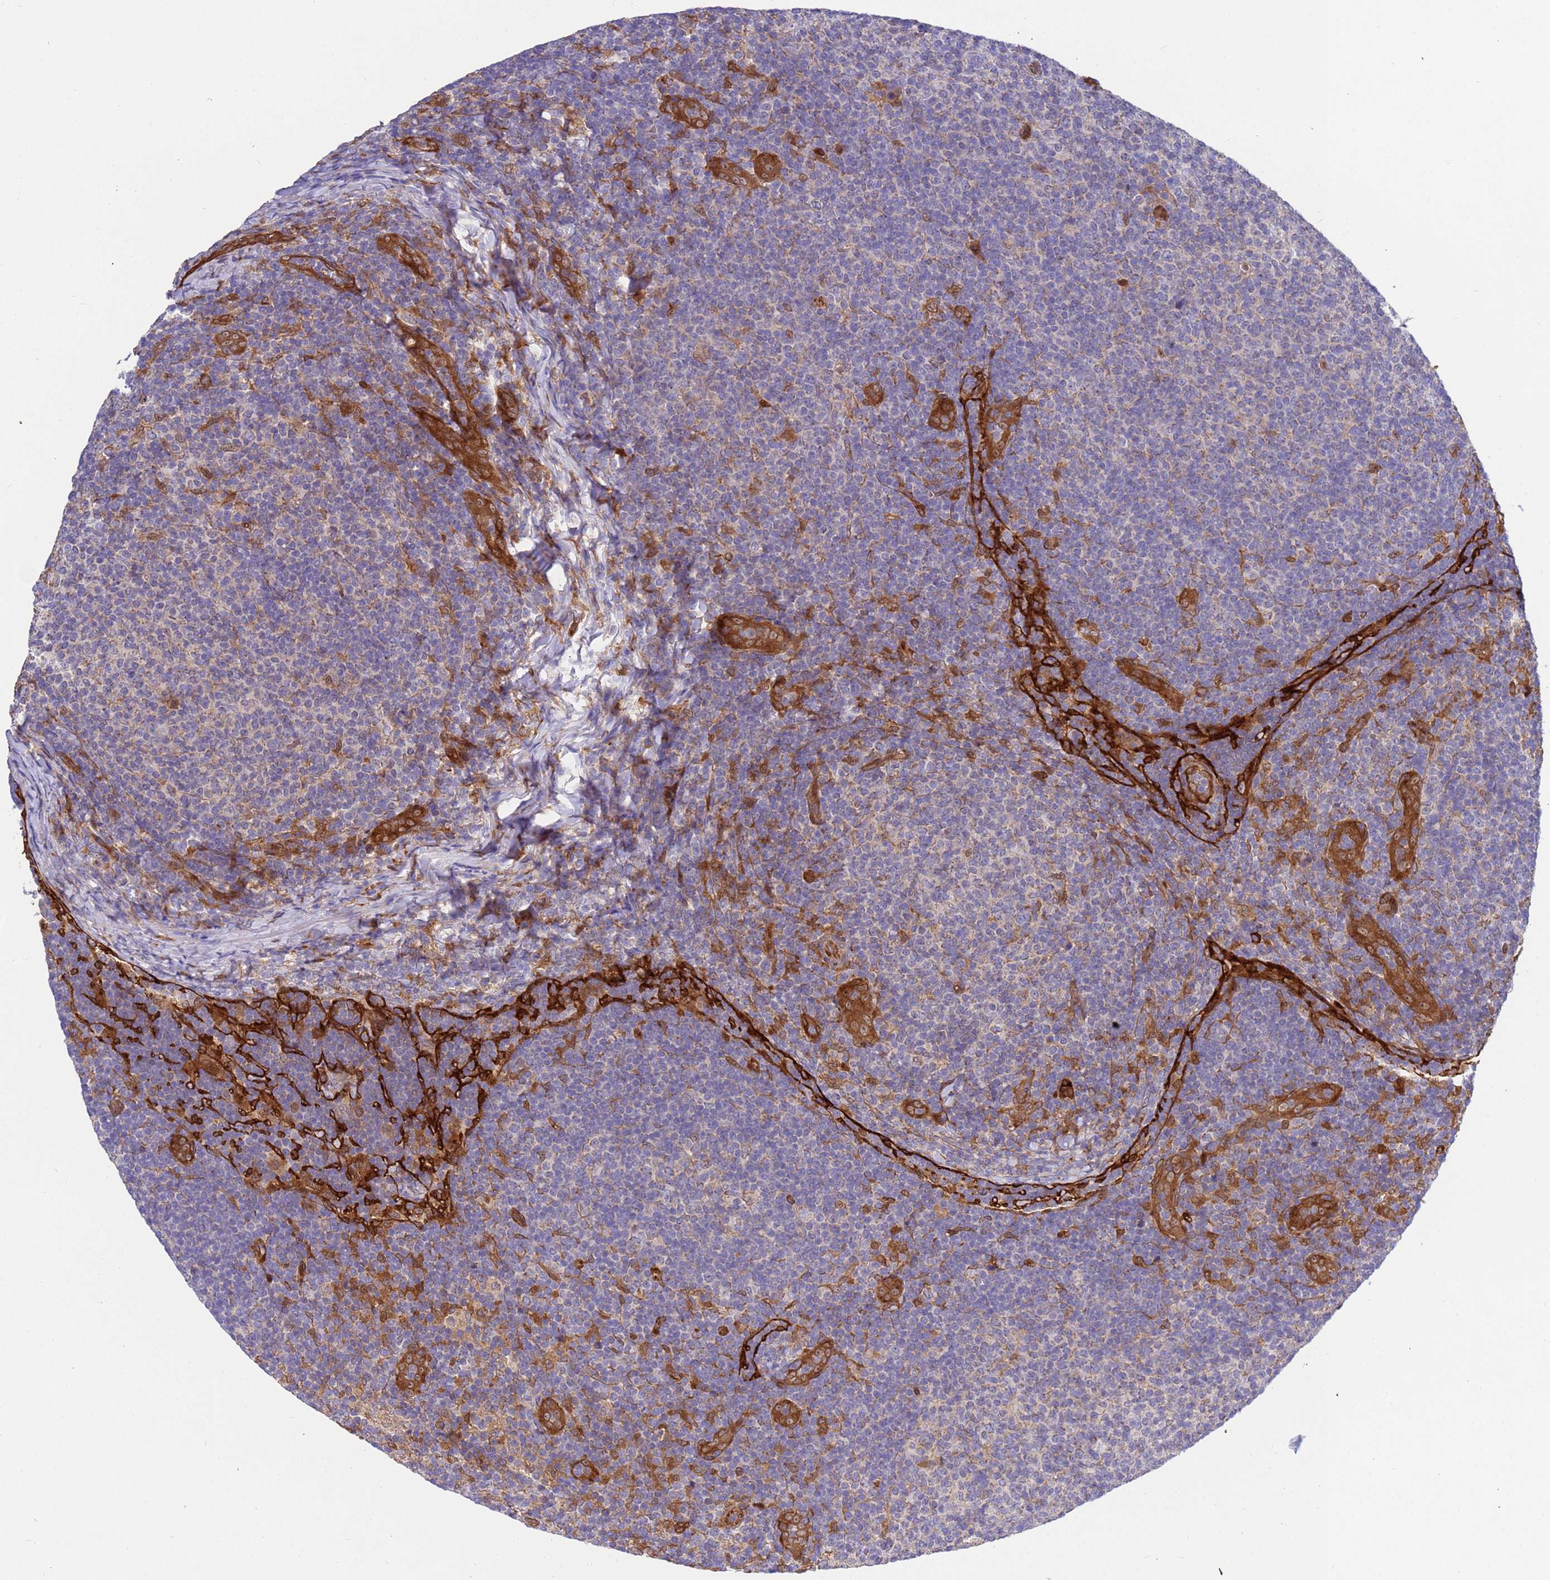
{"staining": {"intensity": "negative", "quantity": "none", "location": "none"}, "tissue": "lymphoma", "cell_type": "Tumor cells", "image_type": "cancer", "snomed": [{"axis": "morphology", "description": "Malignant lymphoma, non-Hodgkin's type, Low grade"}, {"axis": "topography", "description": "Lymph node"}], "caption": "Tumor cells are negative for brown protein staining in low-grade malignant lymphoma, non-Hodgkin's type.", "gene": "FOXRED1", "patient": {"sex": "male", "age": 66}}